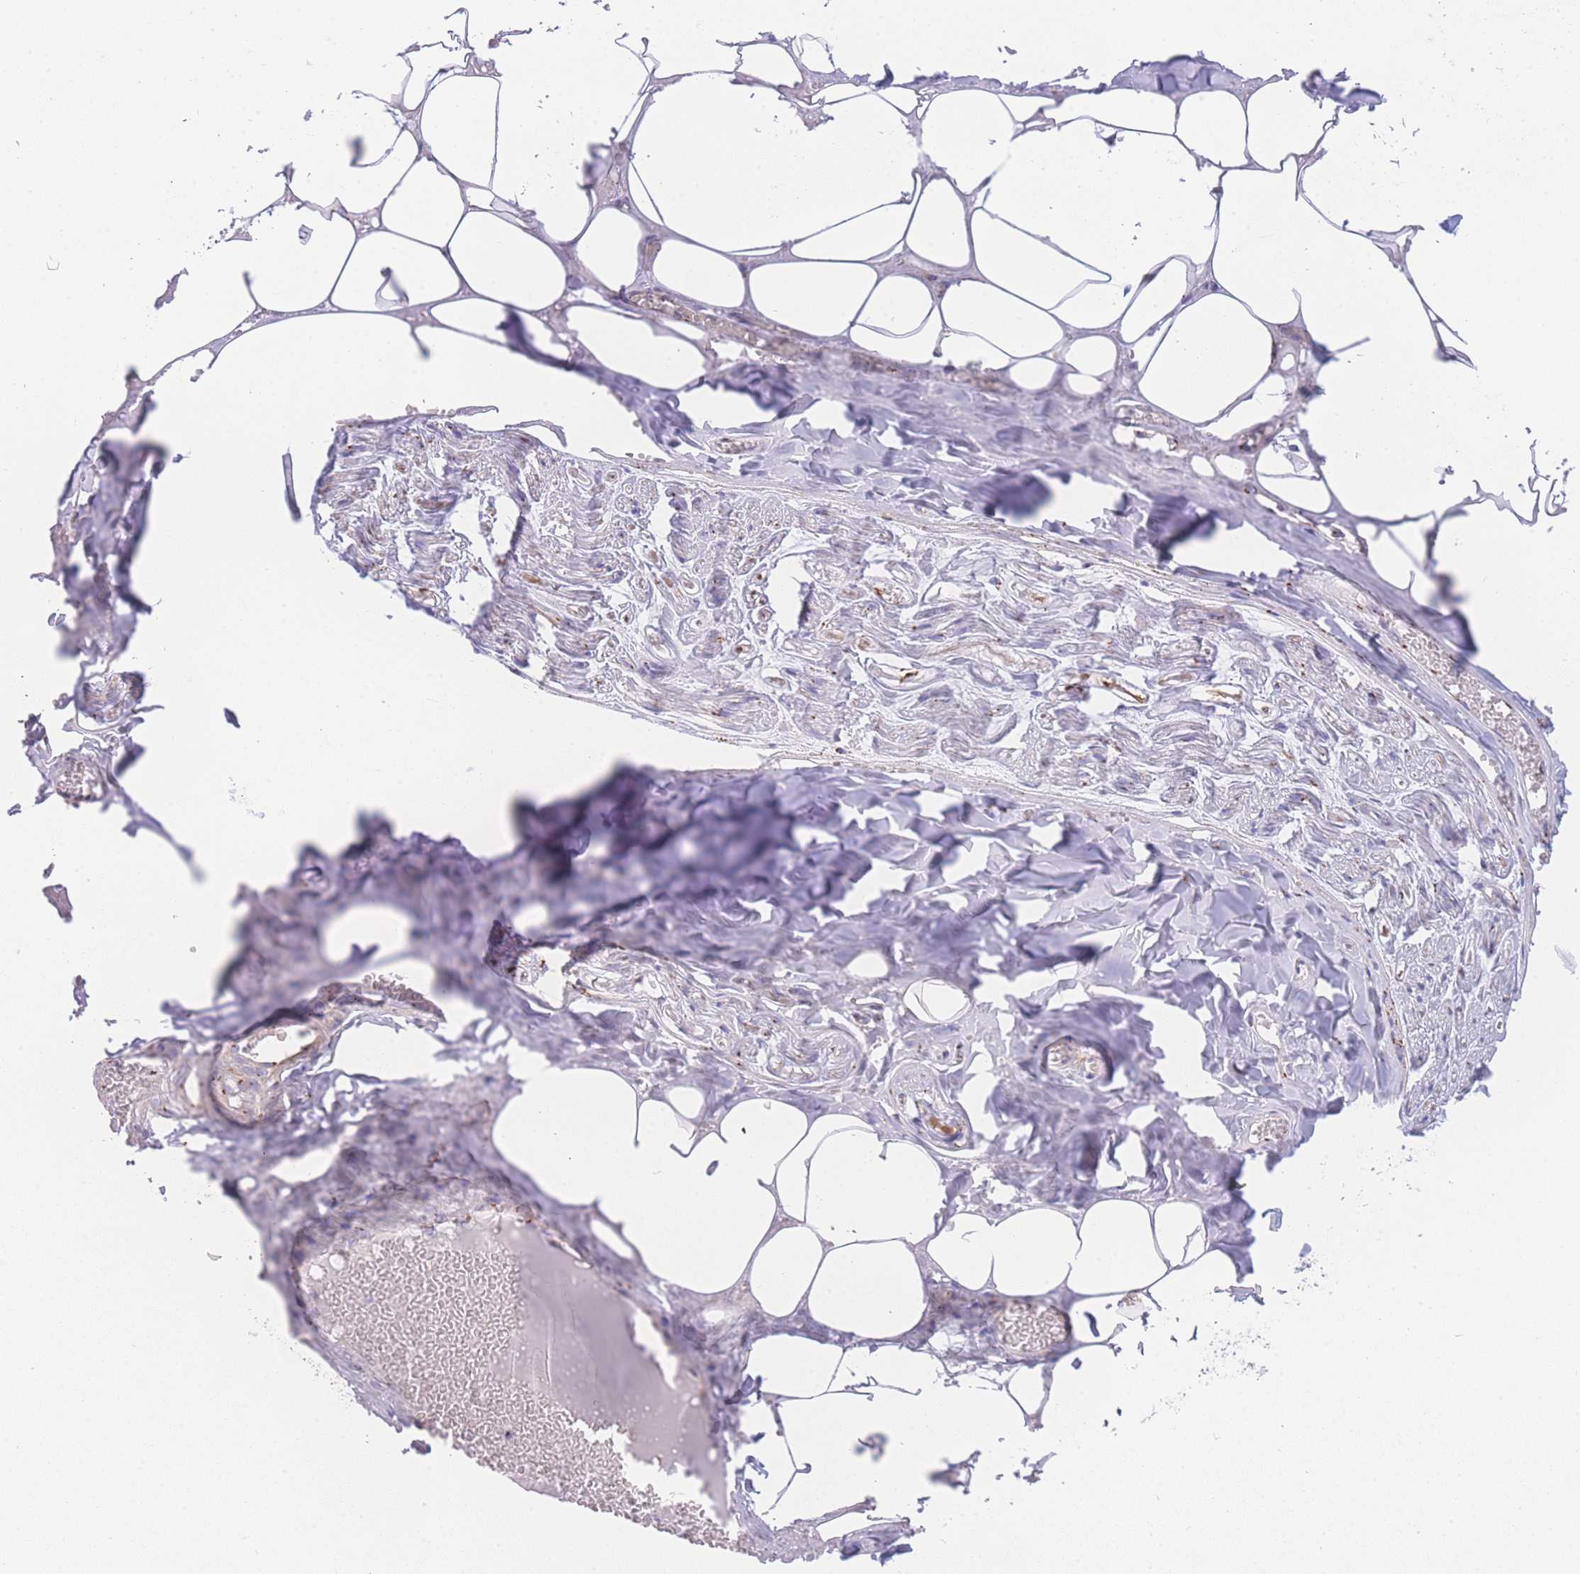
{"staining": {"intensity": "negative", "quantity": "none", "location": "none"}, "tissue": "adipose tissue", "cell_type": "Adipocytes", "image_type": "normal", "snomed": [{"axis": "morphology", "description": "Normal tissue, NOS"}, {"axis": "topography", "description": "Salivary gland"}, {"axis": "topography", "description": "Peripheral nerve tissue"}], "caption": "Adipose tissue stained for a protein using IHC demonstrates no expression adipocytes.", "gene": "GOLM2", "patient": {"sex": "male", "age": 38}}